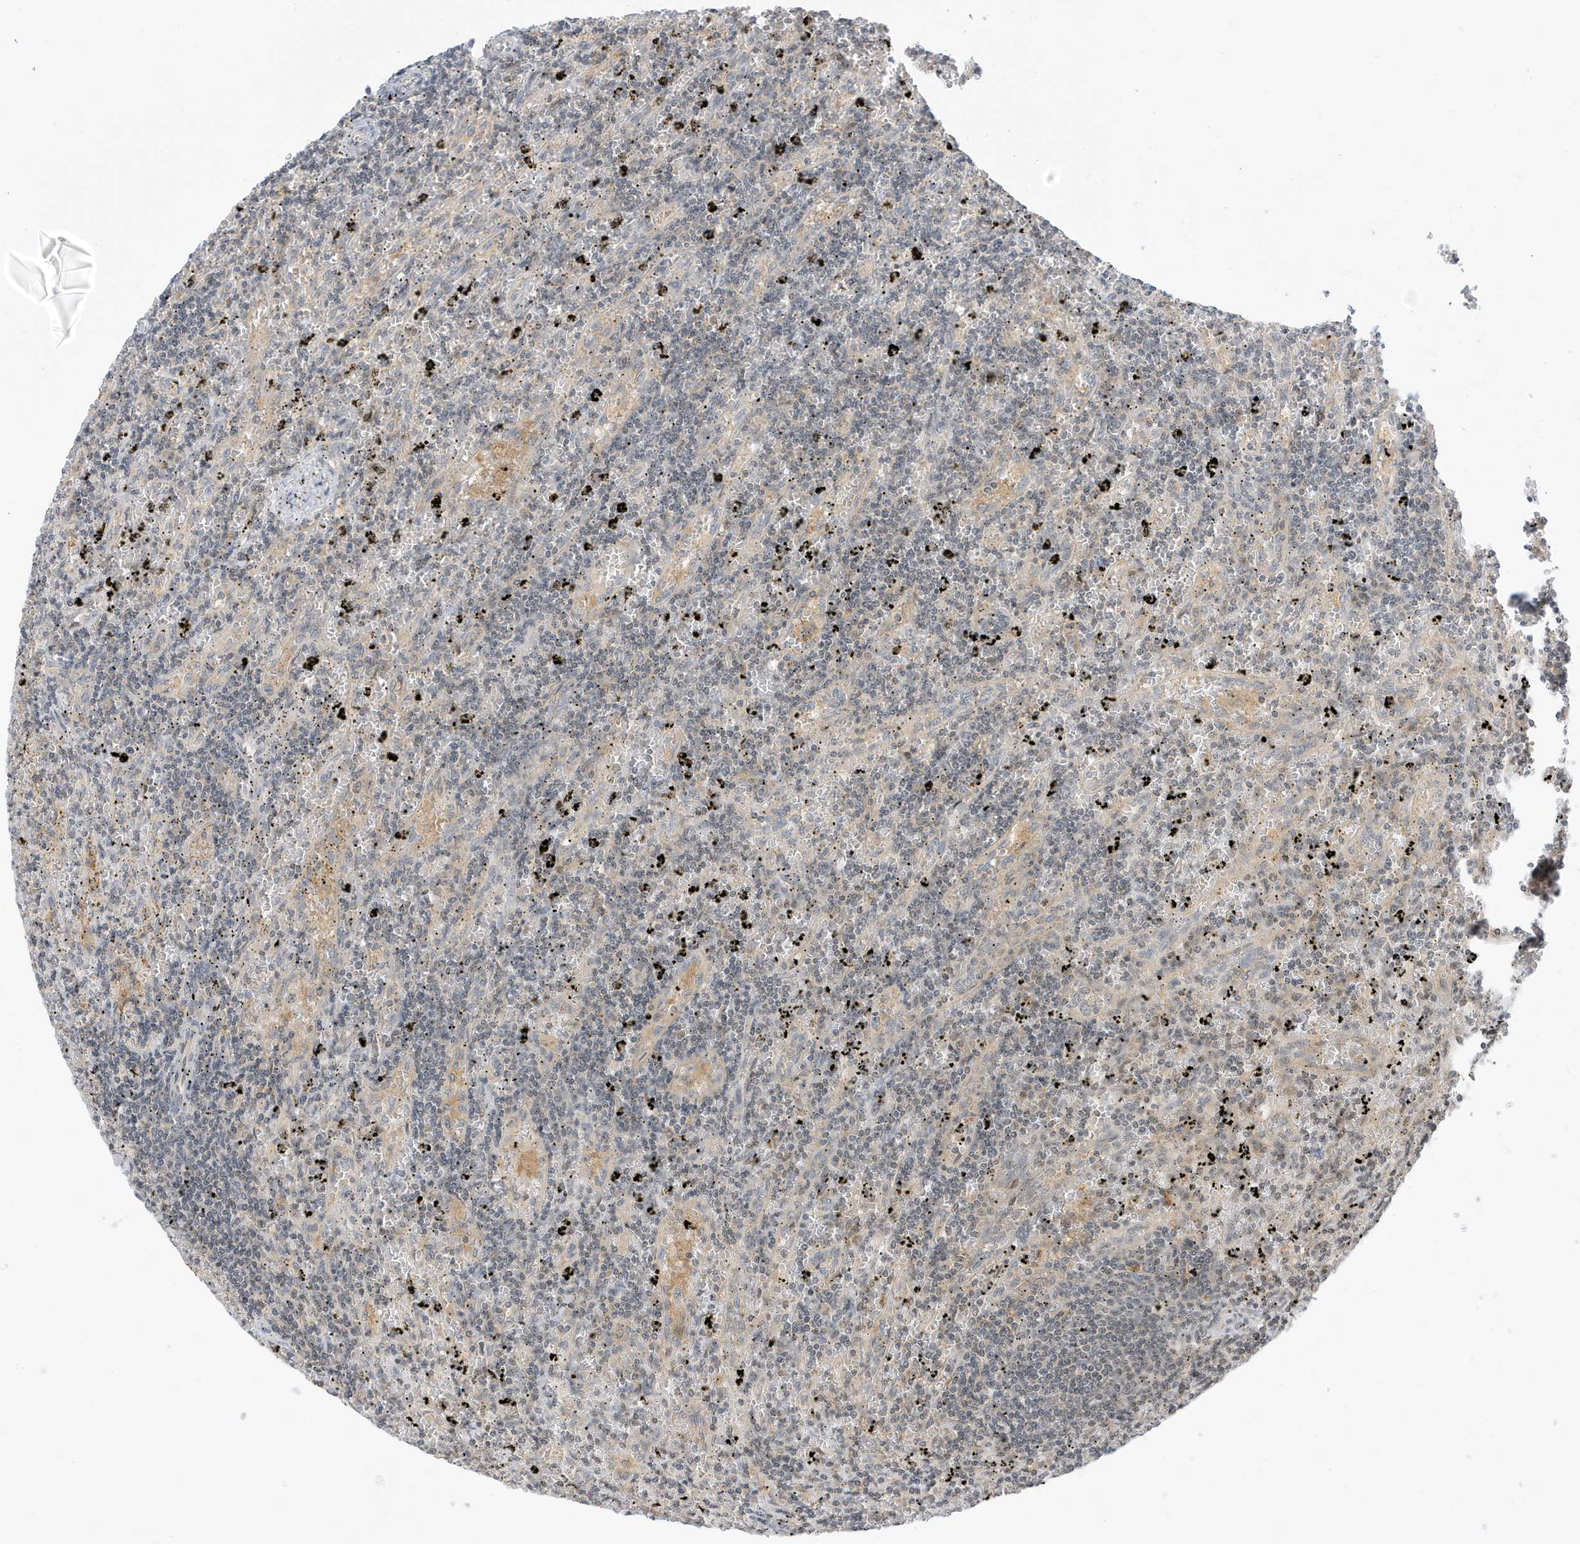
{"staining": {"intensity": "negative", "quantity": "none", "location": "none"}, "tissue": "lymphoma", "cell_type": "Tumor cells", "image_type": "cancer", "snomed": [{"axis": "morphology", "description": "Malignant lymphoma, non-Hodgkin's type, Low grade"}, {"axis": "topography", "description": "Spleen"}], "caption": "Tumor cells are negative for brown protein staining in malignant lymphoma, non-Hodgkin's type (low-grade).", "gene": "TAB3", "patient": {"sex": "male", "age": 76}}